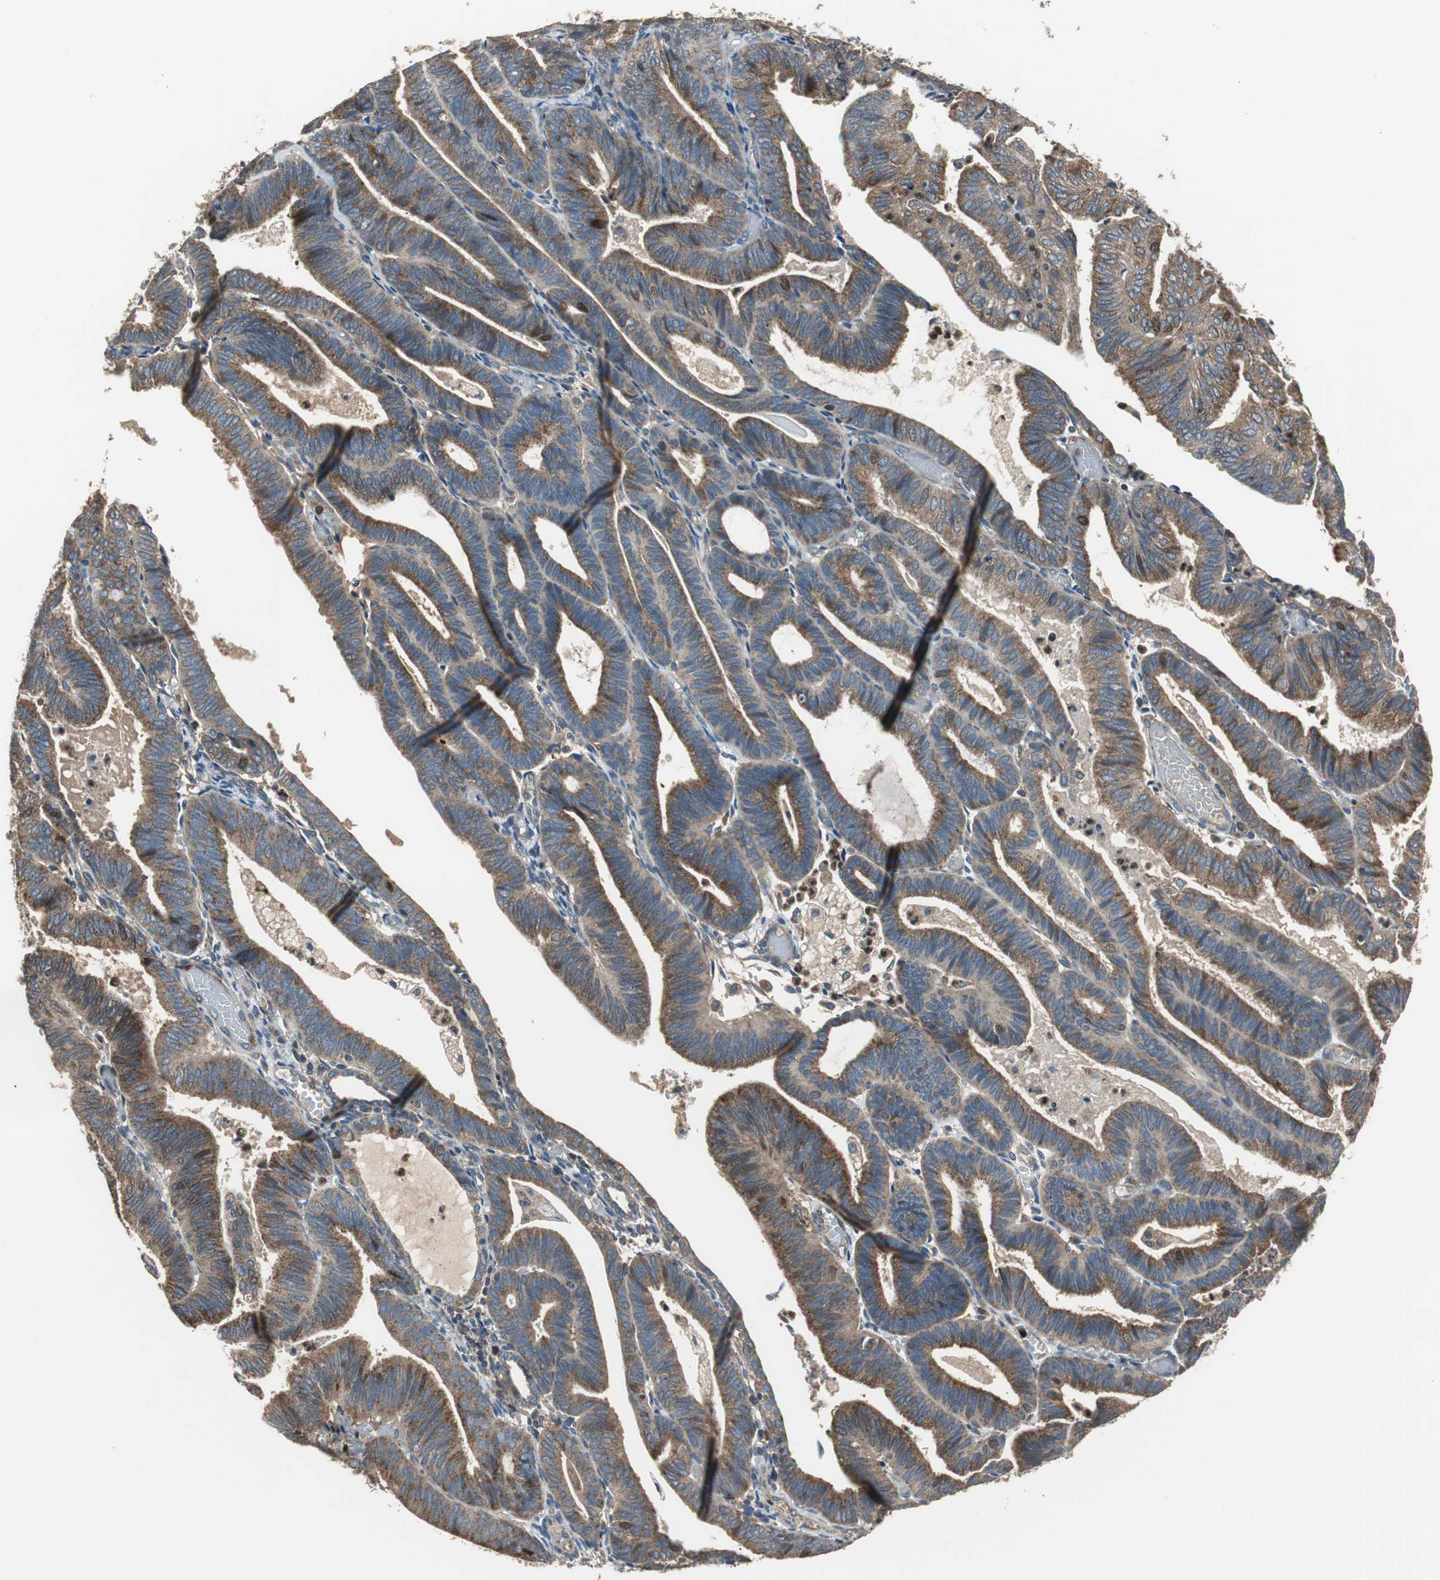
{"staining": {"intensity": "strong", "quantity": ">75%", "location": "cytoplasmic/membranous"}, "tissue": "endometrial cancer", "cell_type": "Tumor cells", "image_type": "cancer", "snomed": [{"axis": "morphology", "description": "Adenocarcinoma, NOS"}, {"axis": "topography", "description": "Uterus"}], "caption": "This is an image of IHC staining of endometrial cancer (adenocarcinoma), which shows strong staining in the cytoplasmic/membranous of tumor cells.", "gene": "PI4KB", "patient": {"sex": "female", "age": 60}}